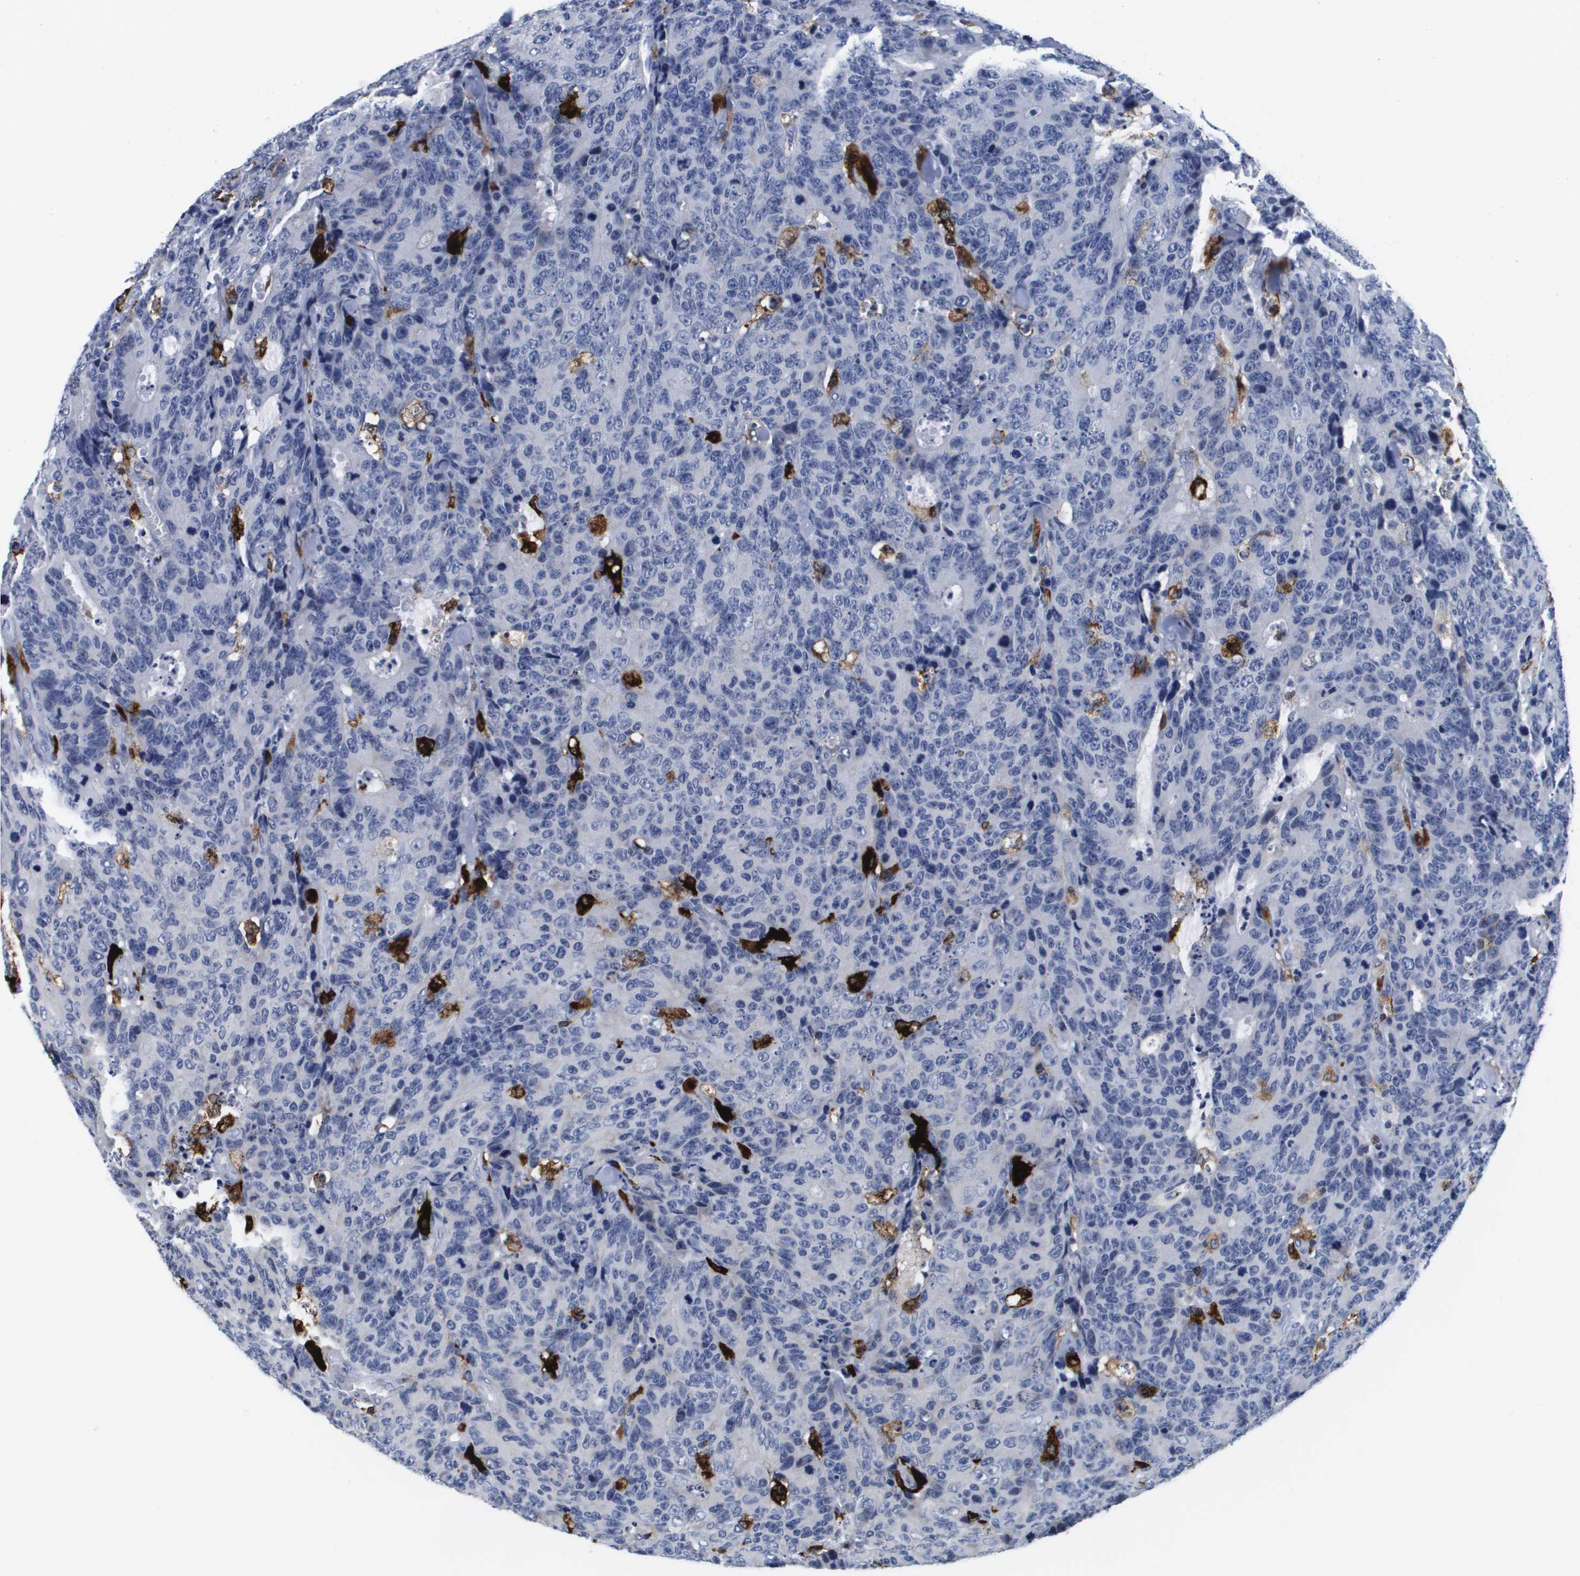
{"staining": {"intensity": "negative", "quantity": "none", "location": "none"}, "tissue": "colorectal cancer", "cell_type": "Tumor cells", "image_type": "cancer", "snomed": [{"axis": "morphology", "description": "Adenocarcinoma, NOS"}, {"axis": "topography", "description": "Colon"}], "caption": "DAB (3,3'-diaminobenzidine) immunohistochemical staining of human colorectal cancer (adenocarcinoma) reveals no significant expression in tumor cells. (DAB (3,3'-diaminobenzidine) IHC visualized using brightfield microscopy, high magnification).", "gene": "HMOX1", "patient": {"sex": "female", "age": 86}}